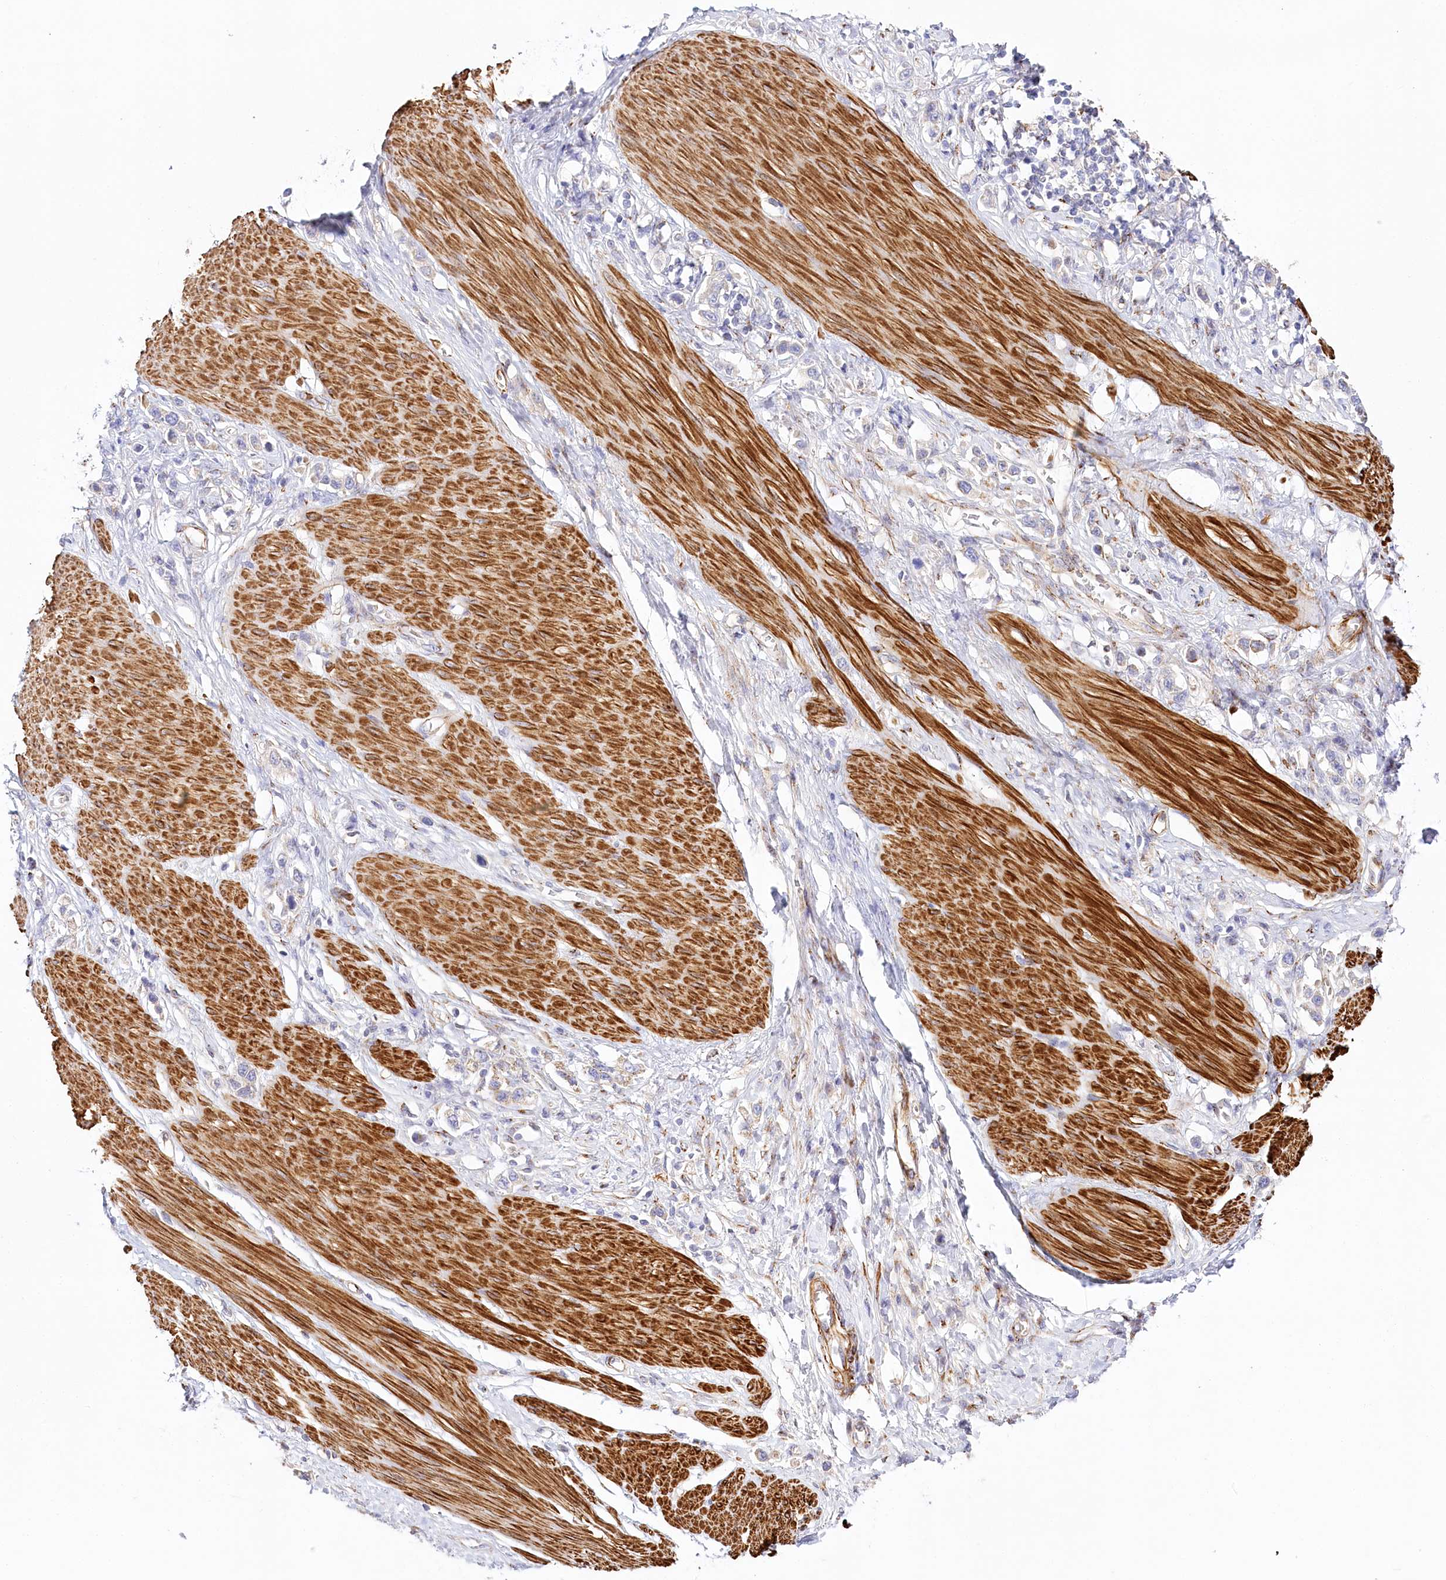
{"staining": {"intensity": "weak", "quantity": "<25%", "location": "cytoplasmic/membranous"}, "tissue": "stomach cancer", "cell_type": "Tumor cells", "image_type": "cancer", "snomed": [{"axis": "morphology", "description": "Adenocarcinoma, NOS"}, {"axis": "topography", "description": "Stomach"}], "caption": "Tumor cells show no significant protein staining in stomach cancer (adenocarcinoma).", "gene": "ABRAXAS2", "patient": {"sex": "female", "age": 65}}